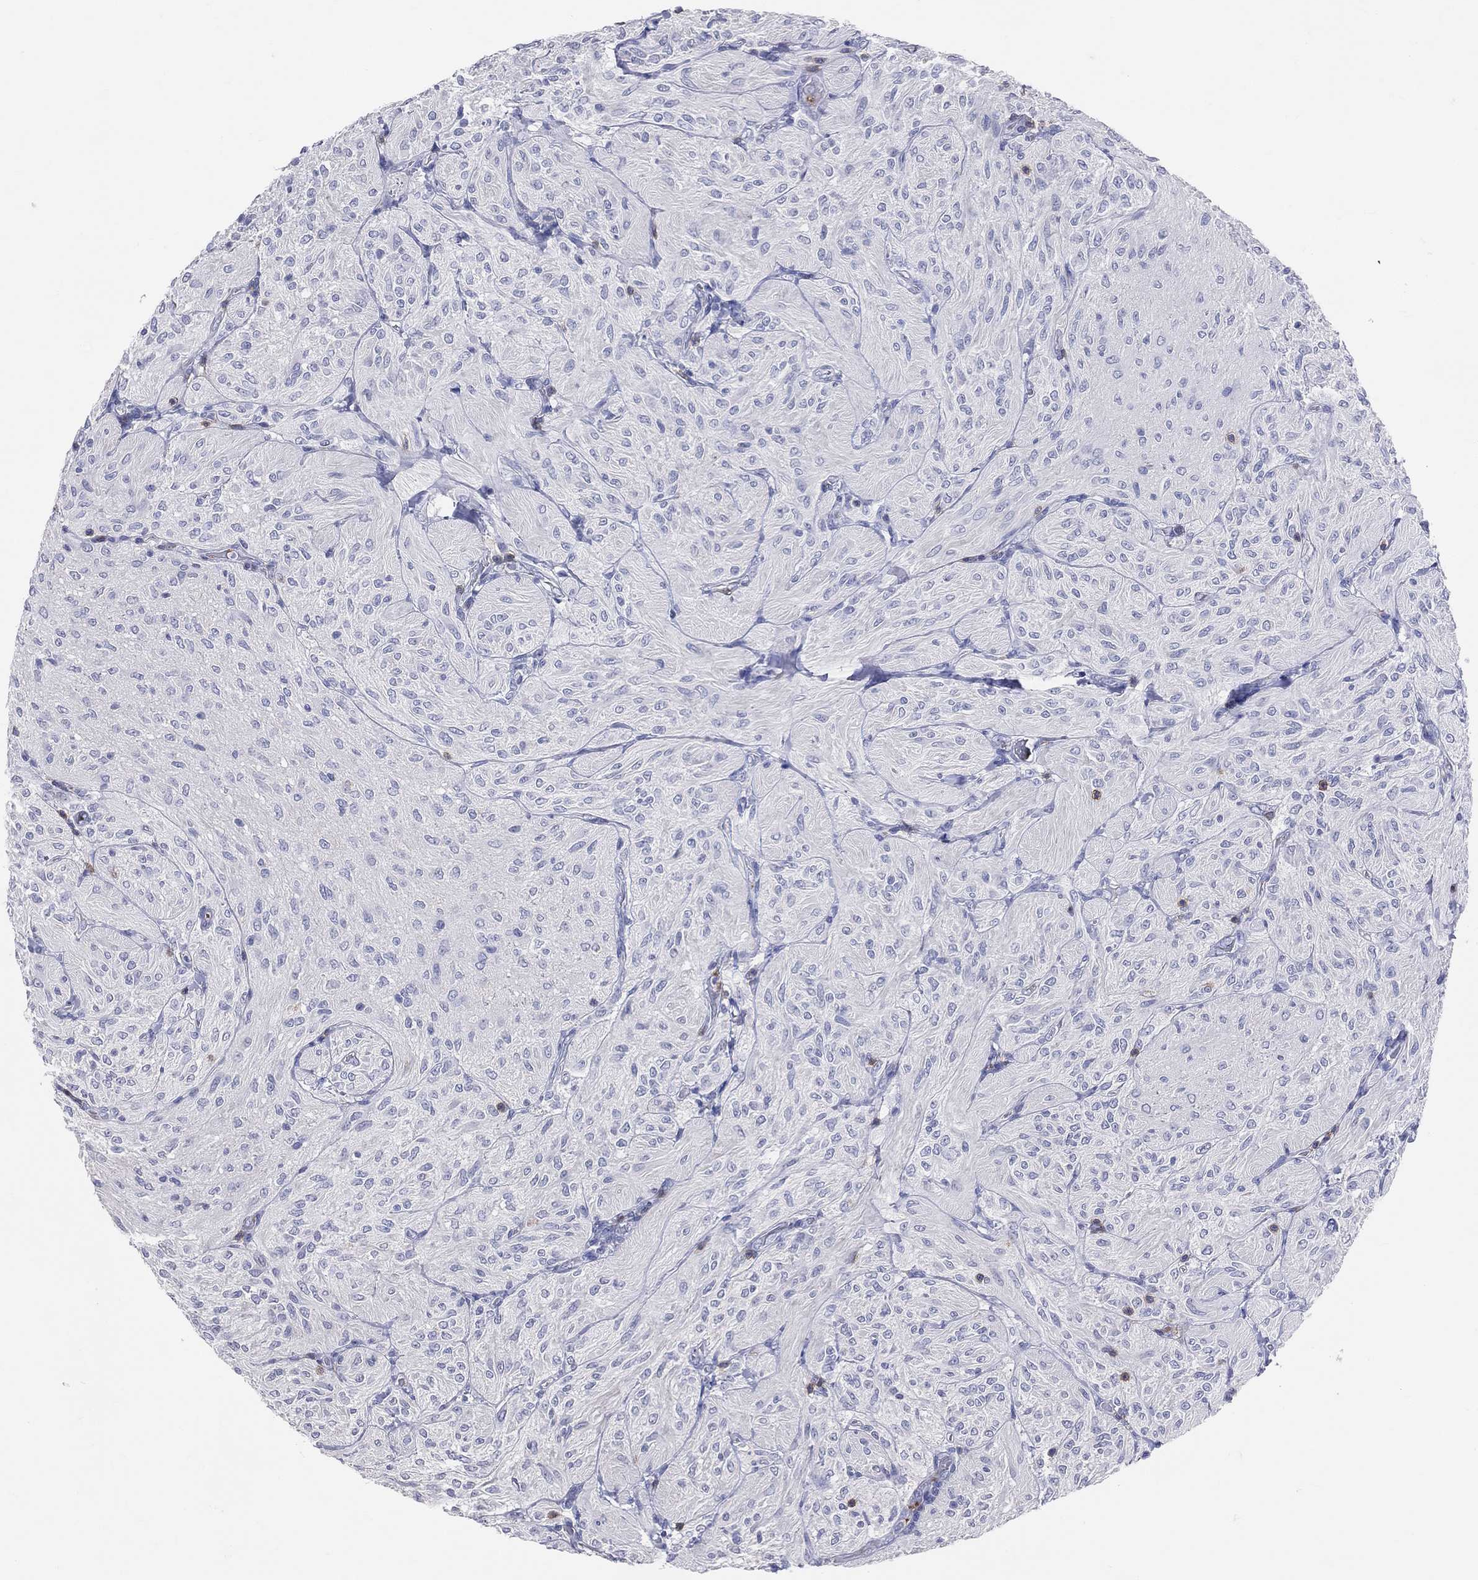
{"staining": {"intensity": "negative", "quantity": "none", "location": "none"}, "tissue": "glioma", "cell_type": "Tumor cells", "image_type": "cancer", "snomed": [{"axis": "morphology", "description": "Glioma, malignant, Low grade"}, {"axis": "topography", "description": "Brain"}], "caption": "Human glioma stained for a protein using immunohistochemistry (IHC) reveals no positivity in tumor cells.", "gene": "LAT", "patient": {"sex": "male", "age": 3}}